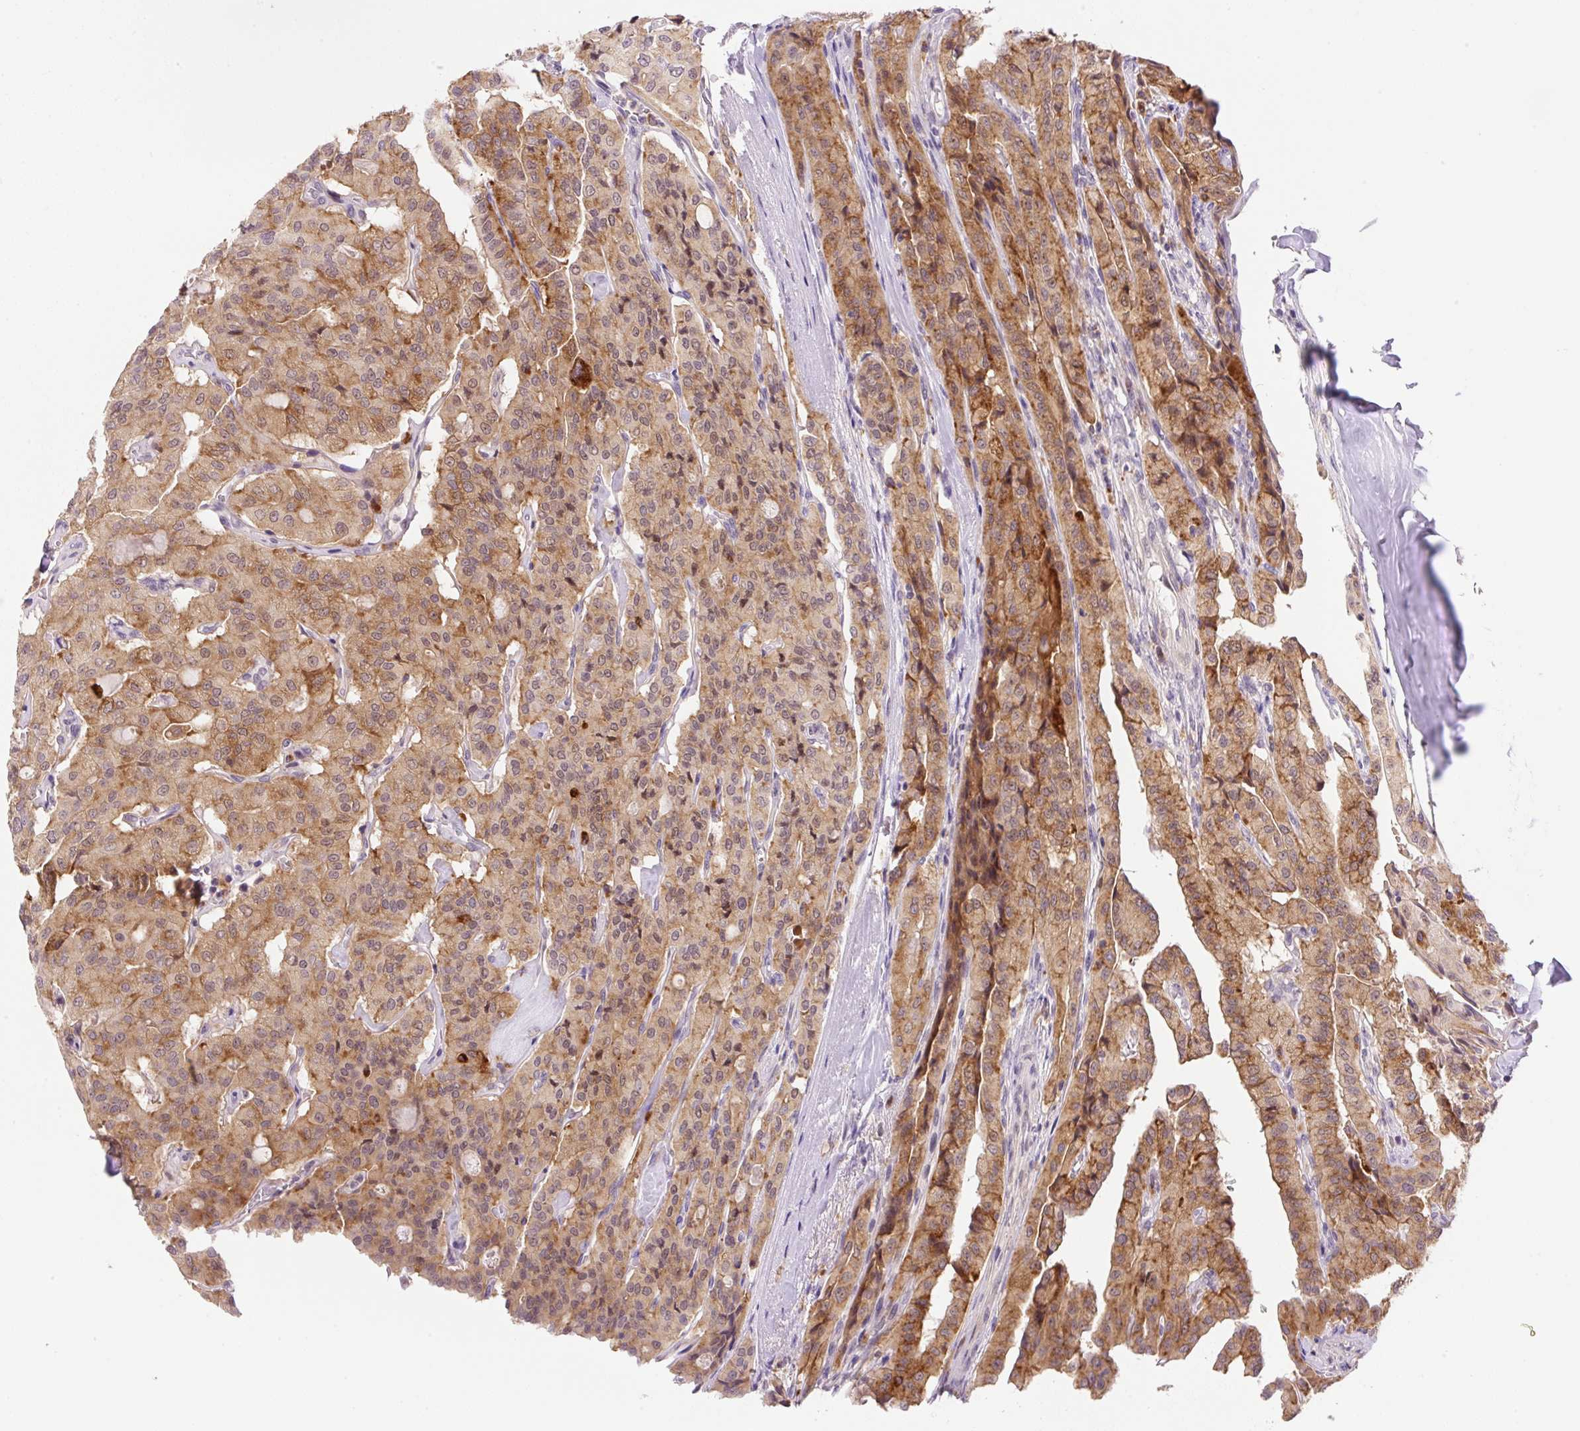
{"staining": {"intensity": "moderate", "quantity": ">75%", "location": "cytoplasmic/membranous,nuclear"}, "tissue": "thyroid cancer", "cell_type": "Tumor cells", "image_type": "cancer", "snomed": [{"axis": "morphology", "description": "Papillary adenocarcinoma, NOS"}, {"axis": "topography", "description": "Thyroid gland"}], "caption": "Immunohistochemistry (IHC) of thyroid papillary adenocarcinoma shows medium levels of moderate cytoplasmic/membranous and nuclear positivity in about >75% of tumor cells.", "gene": "CEBPZOS", "patient": {"sex": "female", "age": 59}}